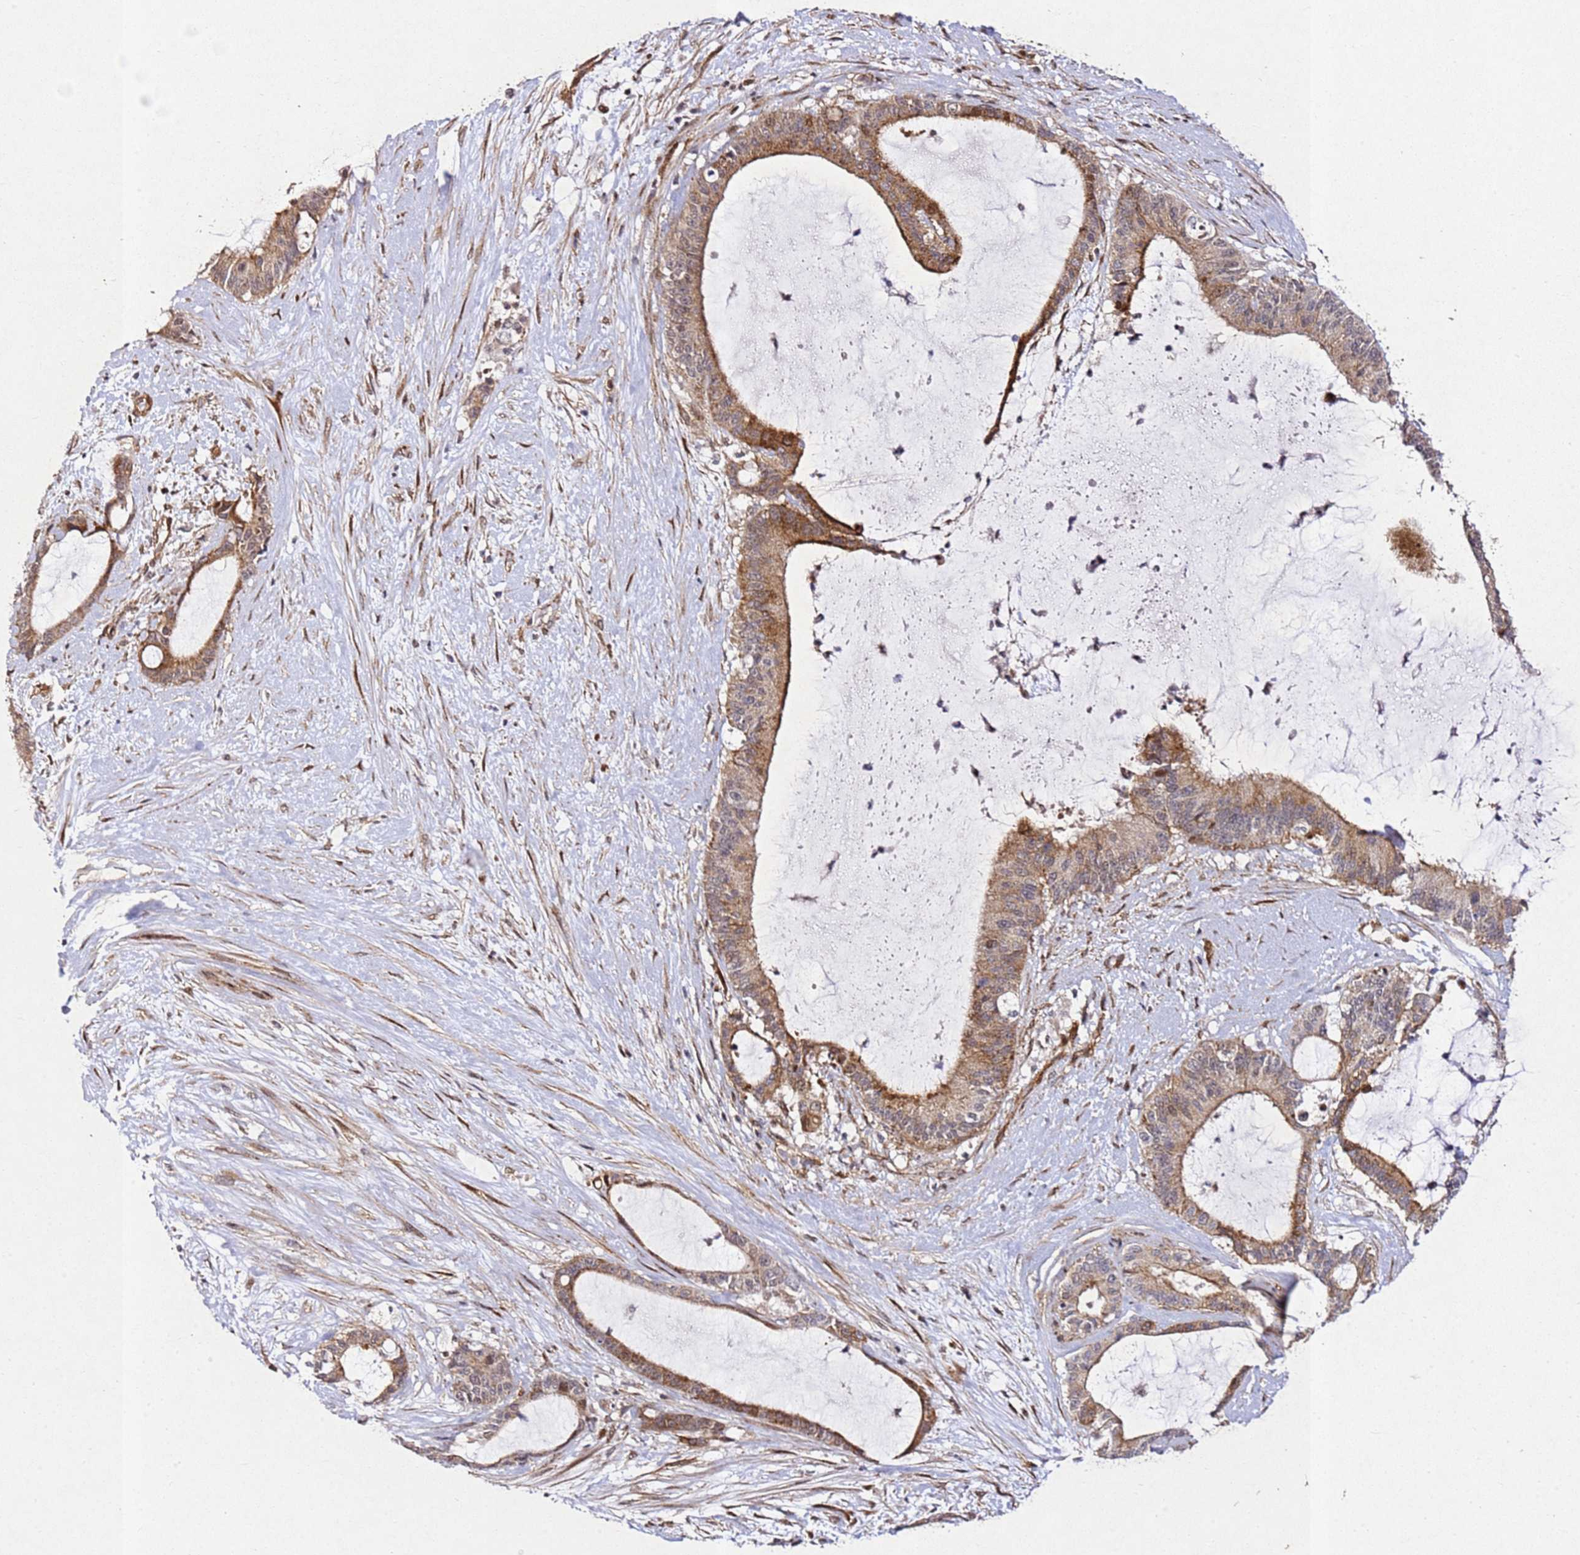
{"staining": {"intensity": "moderate", "quantity": ">75%", "location": "cytoplasmic/membranous"}, "tissue": "liver cancer", "cell_type": "Tumor cells", "image_type": "cancer", "snomed": [{"axis": "morphology", "description": "Normal tissue, NOS"}, {"axis": "morphology", "description": "Cholangiocarcinoma"}, {"axis": "topography", "description": "Liver"}, {"axis": "topography", "description": "Peripheral nerve tissue"}], "caption": "Immunohistochemical staining of liver cancer displays medium levels of moderate cytoplasmic/membranous positivity in approximately >75% of tumor cells.", "gene": "ZNF296", "patient": {"sex": "female", "age": 73}}